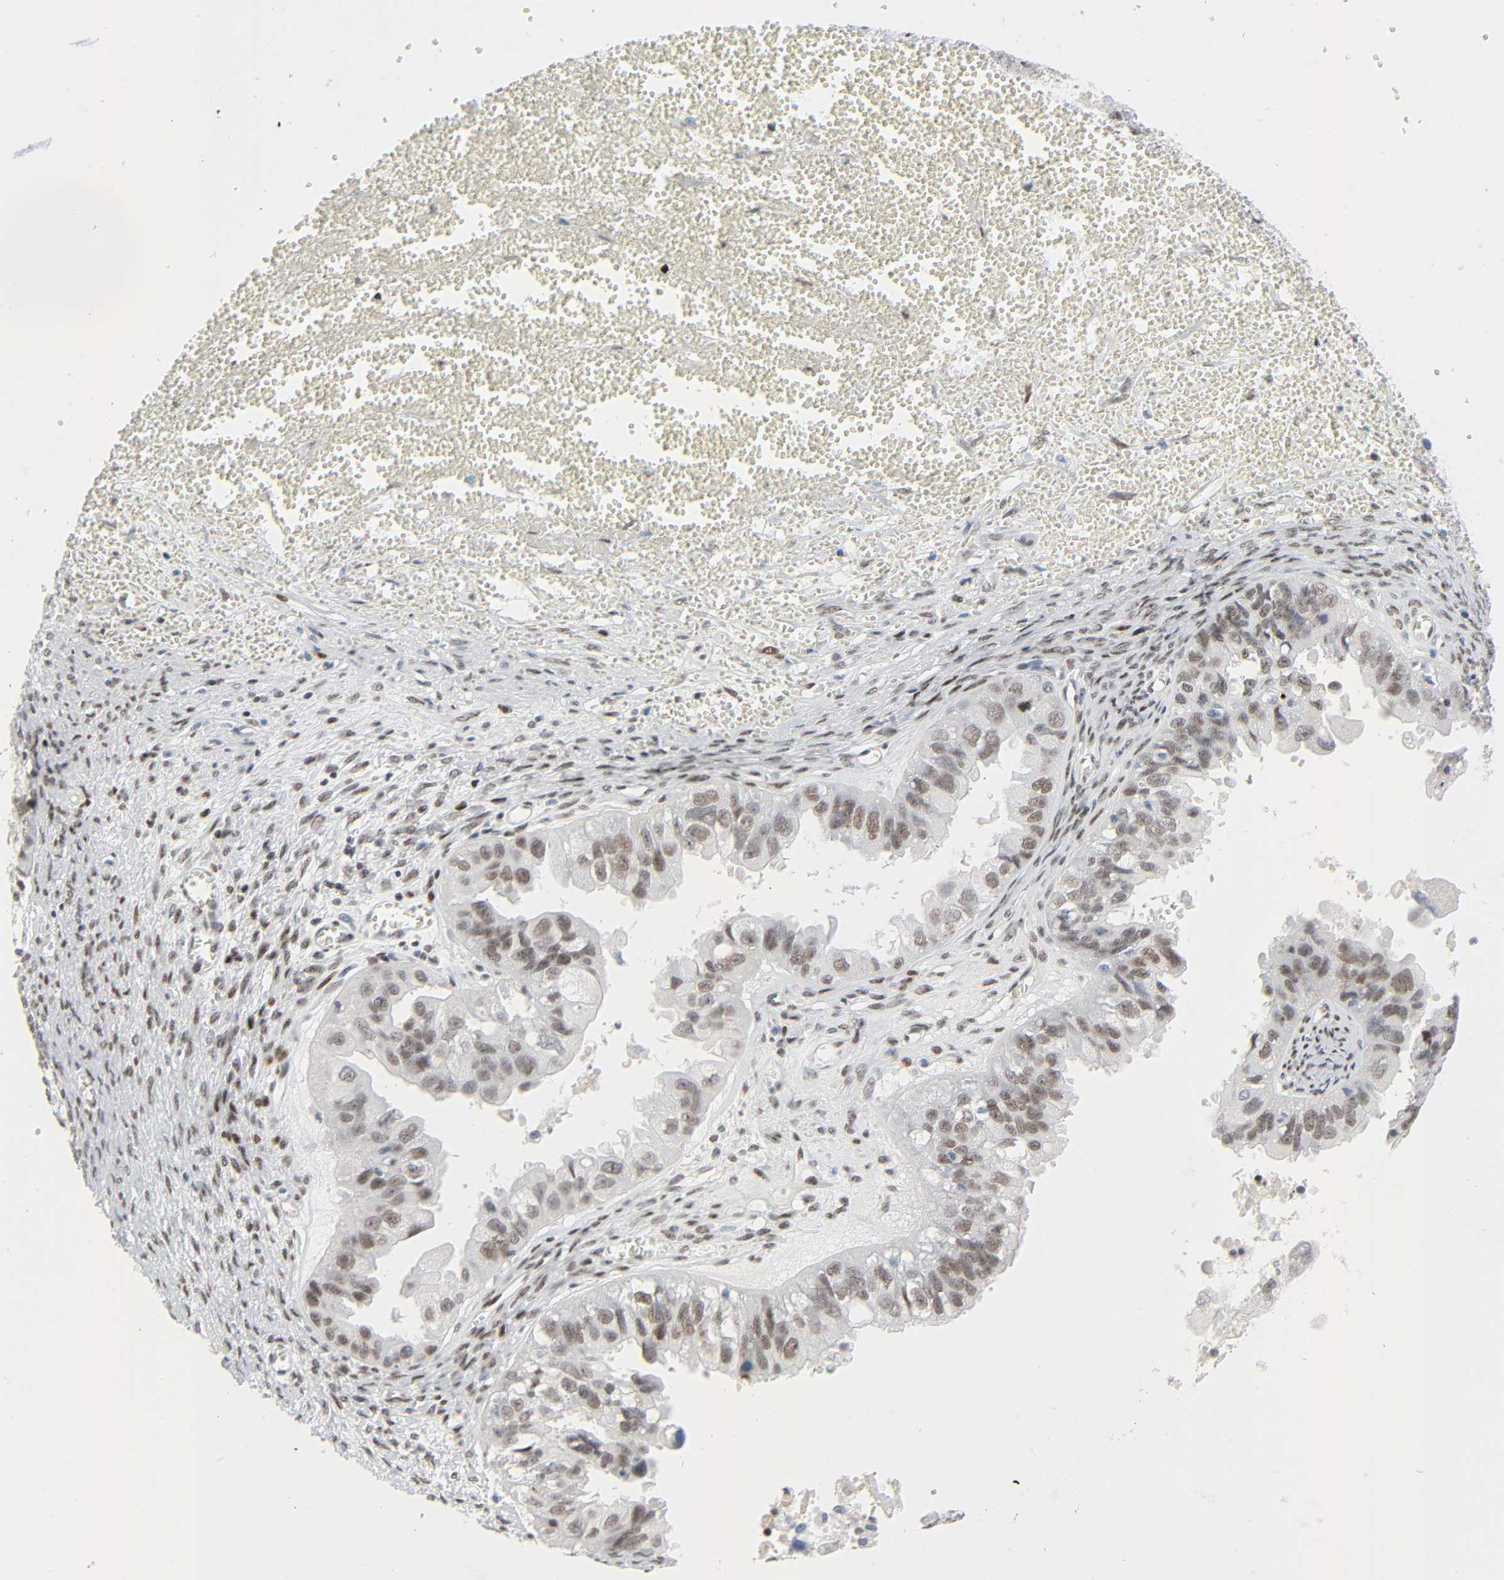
{"staining": {"intensity": "moderate", "quantity": ">75%", "location": "nuclear"}, "tissue": "ovarian cancer", "cell_type": "Tumor cells", "image_type": "cancer", "snomed": [{"axis": "morphology", "description": "Cystadenocarcinoma, serous, NOS"}, {"axis": "topography", "description": "Soft tissue"}, {"axis": "topography", "description": "Ovary"}], "caption": "IHC of human ovarian serous cystadenocarcinoma reveals medium levels of moderate nuclear expression in about >75% of tumor cells. The staining was performed using DAB, with brown indicating positive protein expression. Nuclei are stained blue with hematoxylin.", "gene": "CREBBP", "patient": {"sex": "female", "age": 57}}